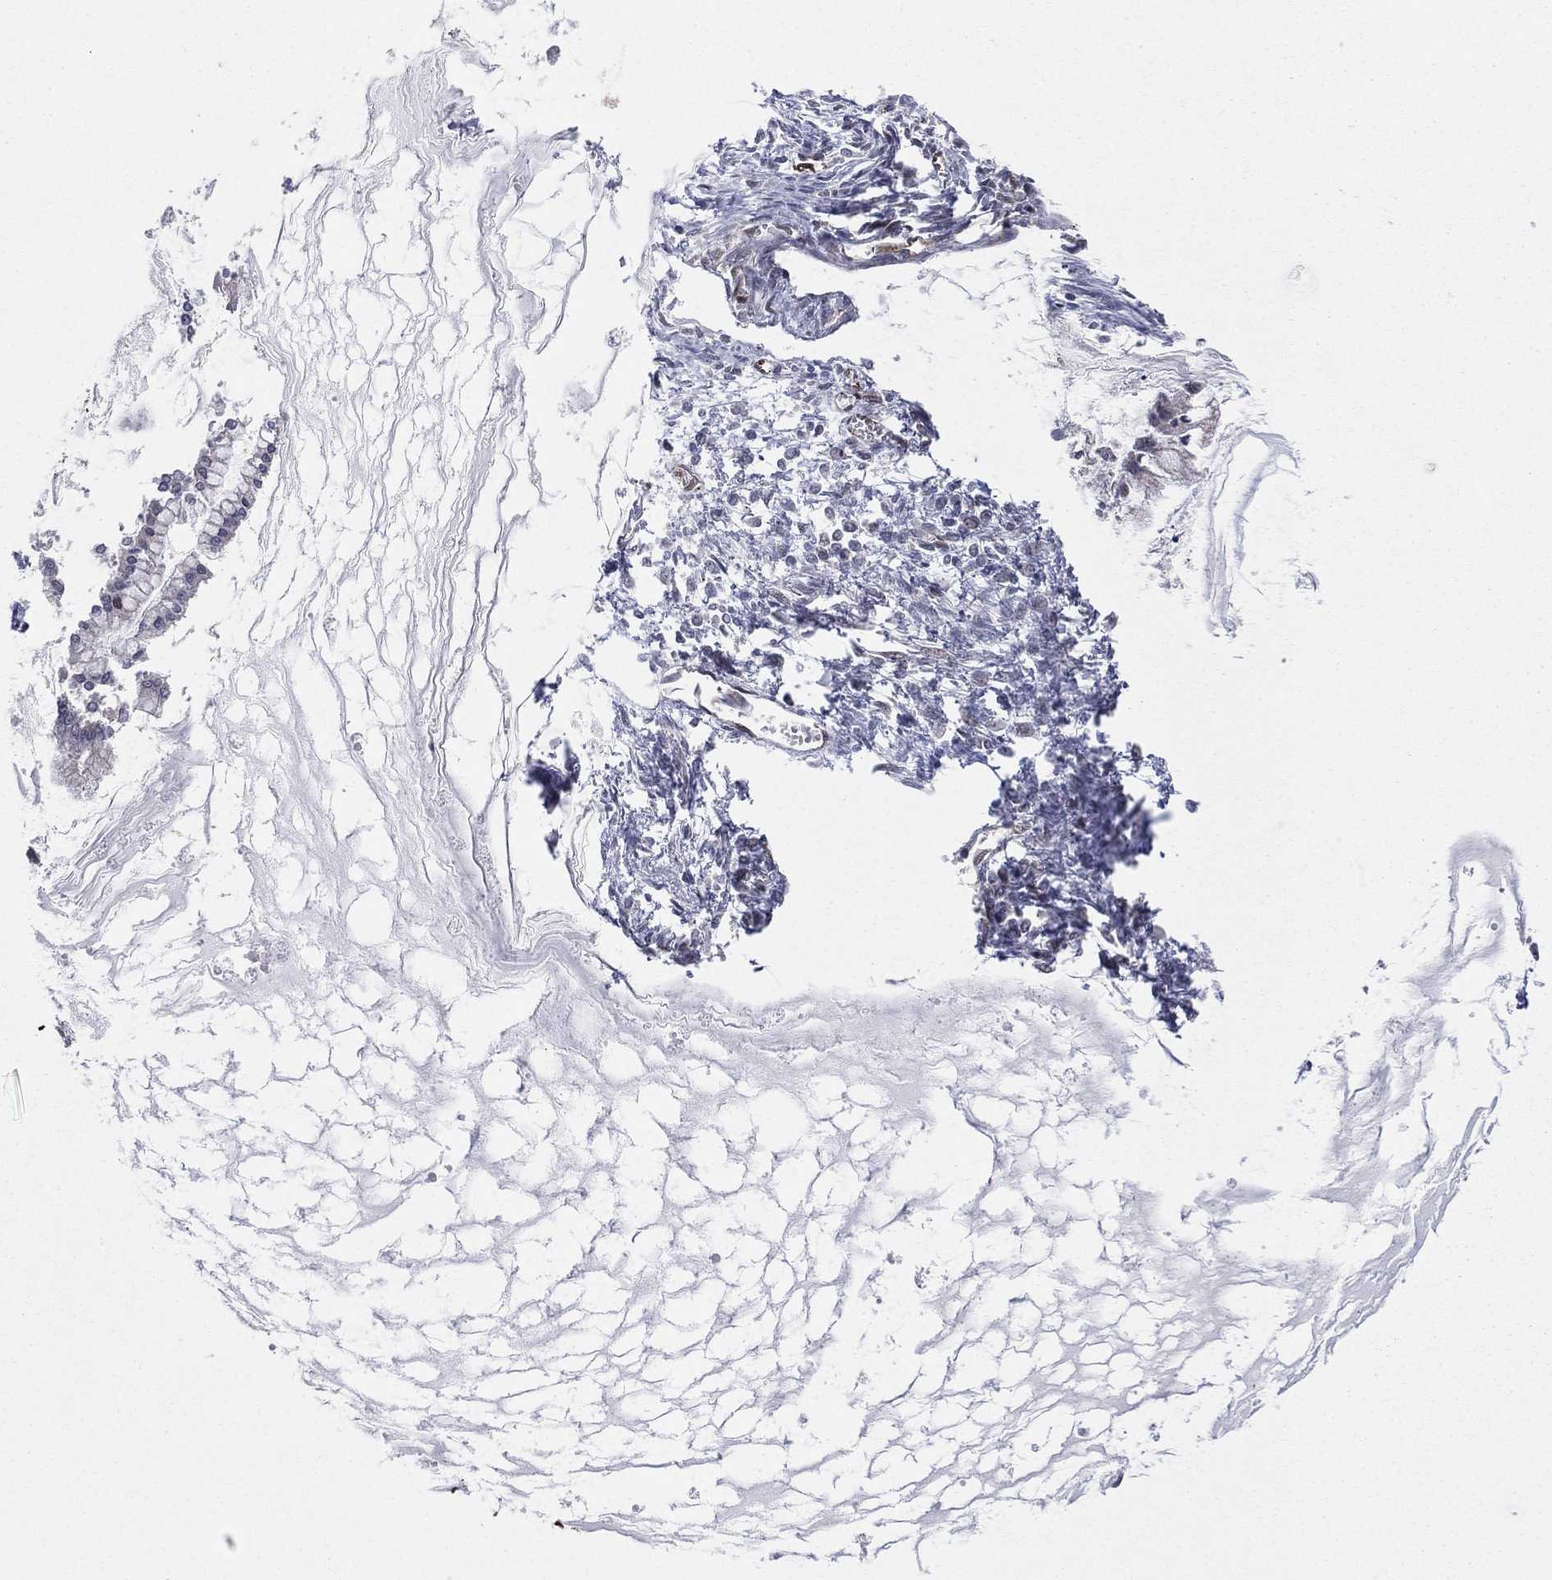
{"staining": {"intensity": "negative", "quantity": "none", "location": "none"}, "tissue": "ovarian cancer", "cell_type": "Tumor cells", "image_type": "cancer", "snomed": [{"axis": "morphology", "description": "Cystadenocarcinoma, mucinous, NOS"}, {"axis": "topography", "description": "Ovary"}], "caption": "Photomicrograph shows no protein expression in tumor cells of ovarian cancer tissue. (DAB immunohistochemistry (IHC), high magnification).", "gene": "SNCG", "patient": {"sex": "female", "age": 67}}